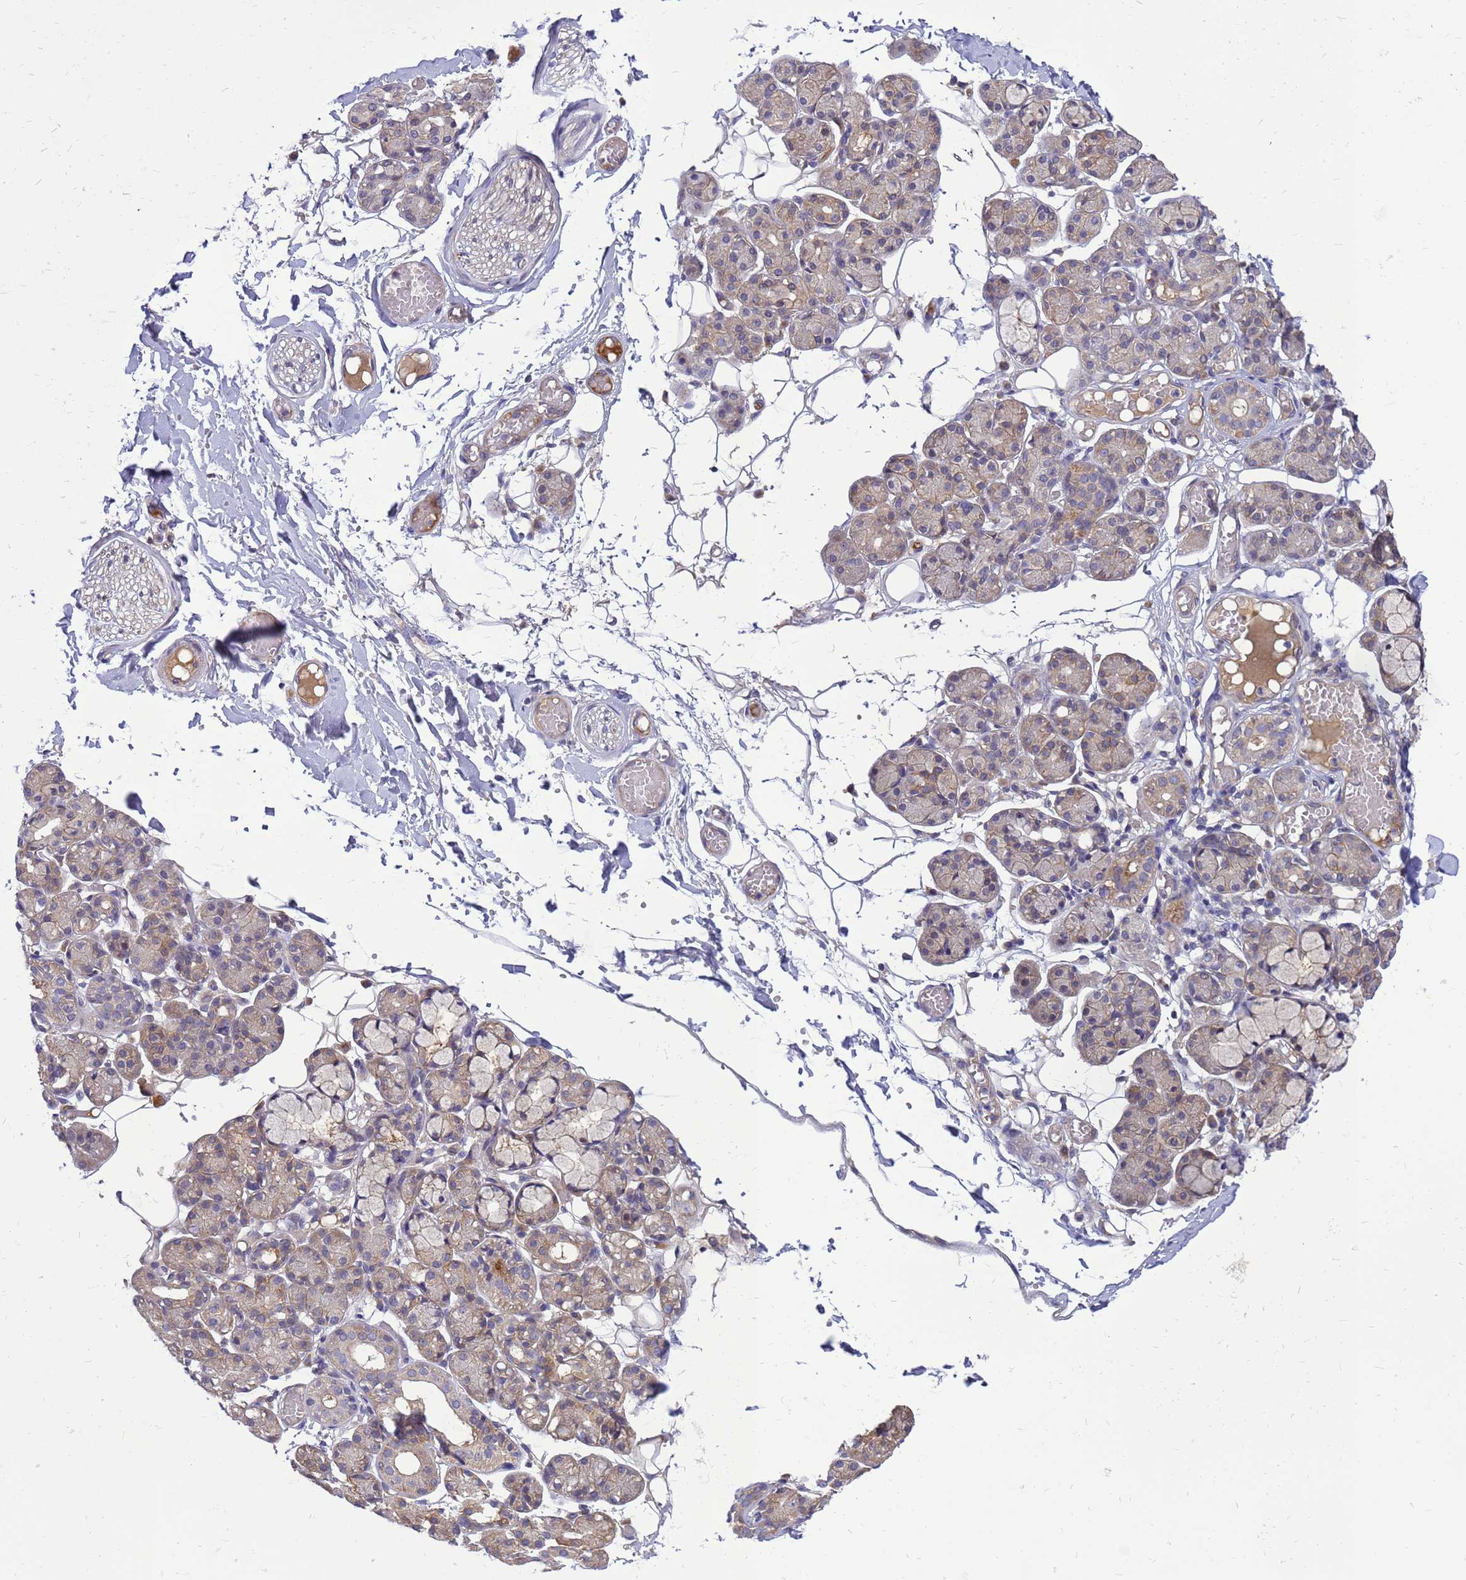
{"staining": {"intensity": "moderate", "quantity": "<25%", "location": "cytoplasmic/membranous"}, "tissue": "salivary gland", "cell_type": "Glandular cells", "image_type": "normal", "snomed": [{"axis": "morphology", "description": "Normal tissue, NOS"}, {"axis": "topography", "description": "Salivary gland"}], "caption": "Moderate cytoplasmic/membranous expression is seen in about <25% of glandular cells in benign salivary gland.", "gene": "ENOPH1", "patient": {"sex": "male", "age": 63}}